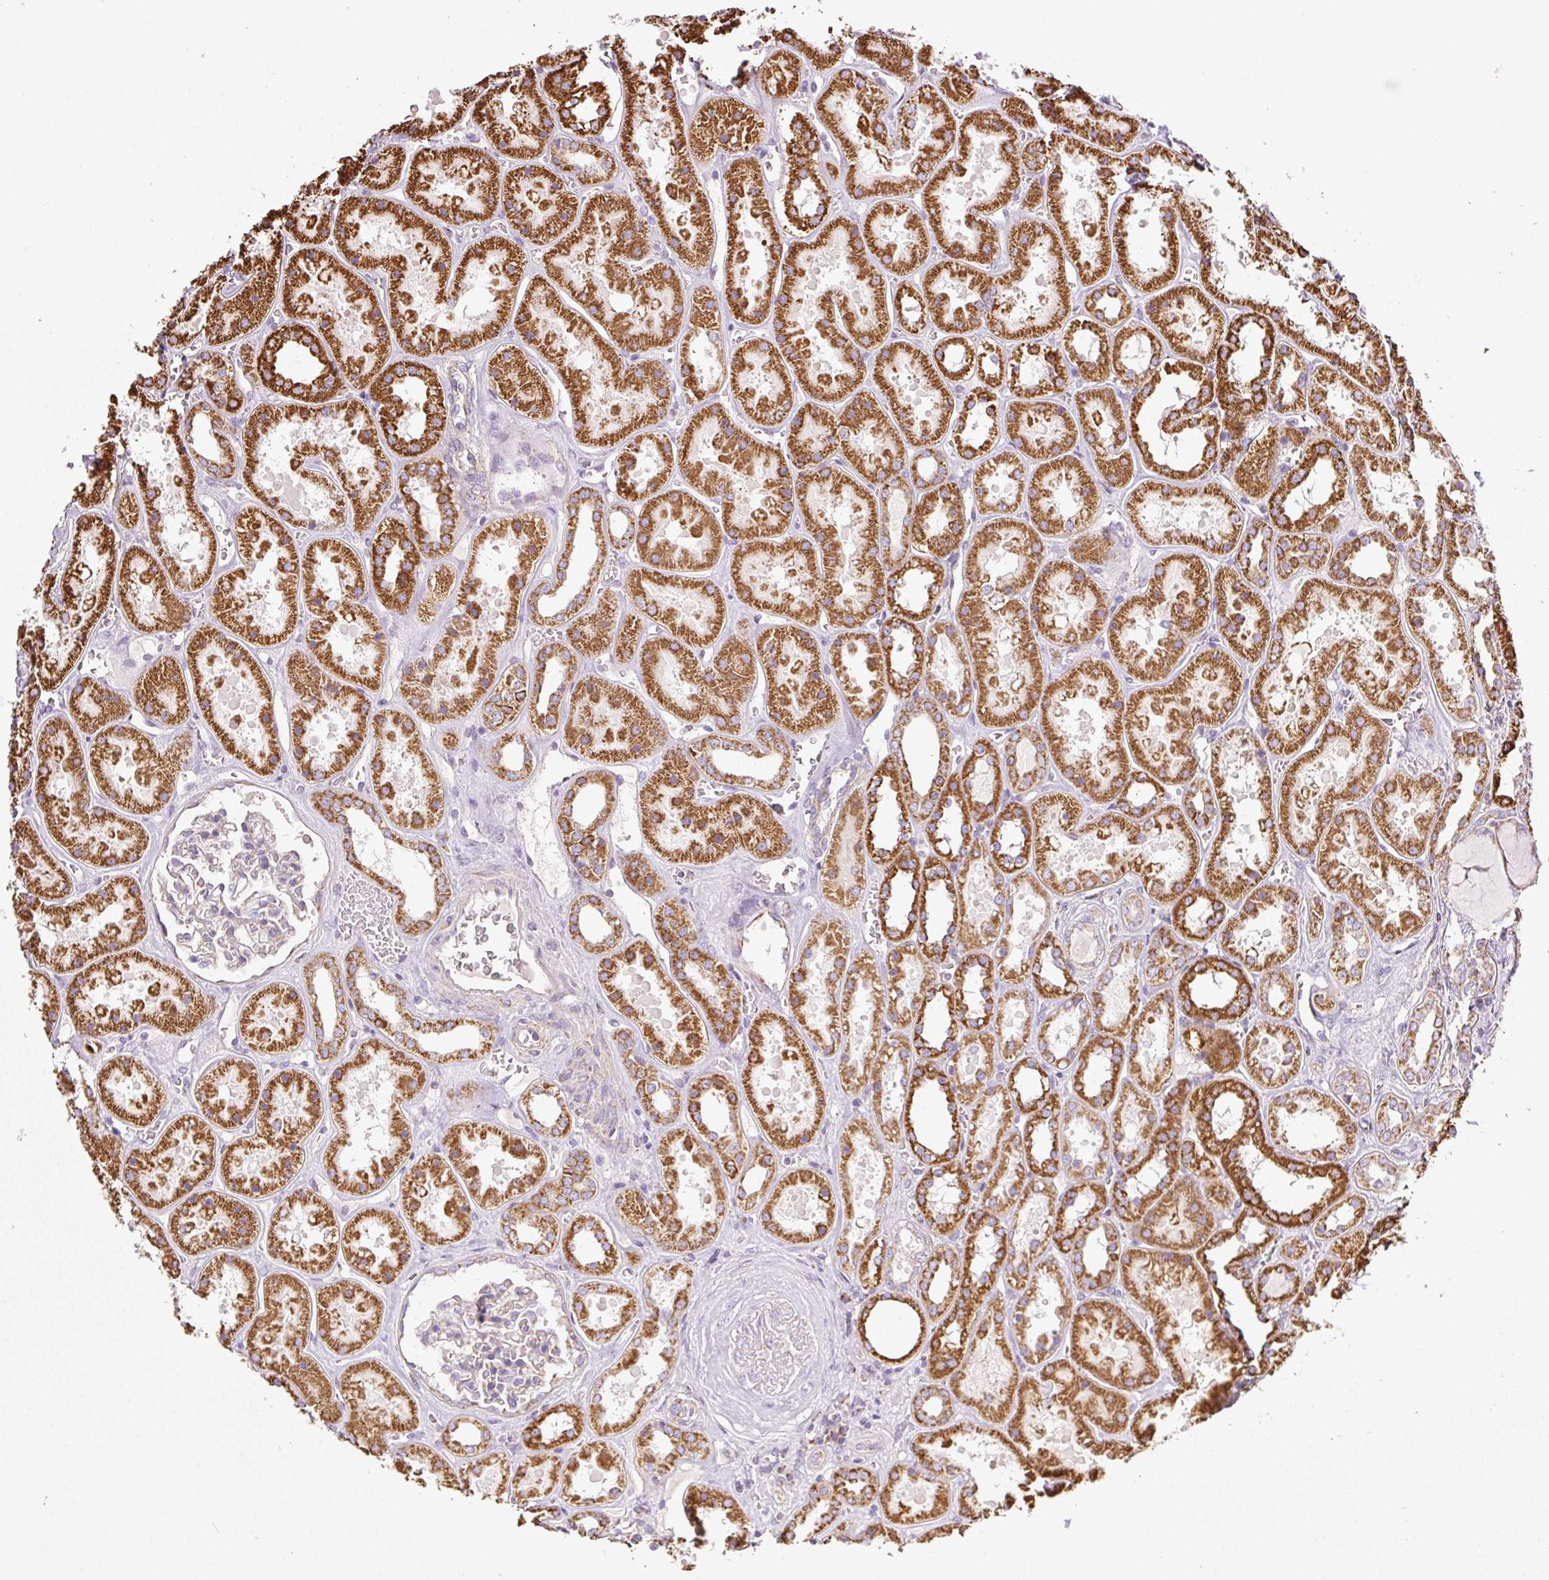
{"staining": {"intensity": "negative", "quantity": "none", "location": "none"}, "tissue": "kidney", "cell_type": "Cells in glomeruli", "image_type": "normal", "snomed": [{"axis": "morphology", "description": "Normal tissue, NOS"}, {"axis": "topography", "description": "Kidney"}], "caption": "DAB immunohistochemical staining of unremarkable human kidney demonstrates no significant expression in cells in glomeruli. The staining was performed using DAB (3,3'-diaminobenzidine) to visualize the protein expression in brown, while the nuclei were stained in blue with hematoxylin (Magnification: 20x).", "gene": "DAAM2", "patient": {"sex": "female", "age": 41}}